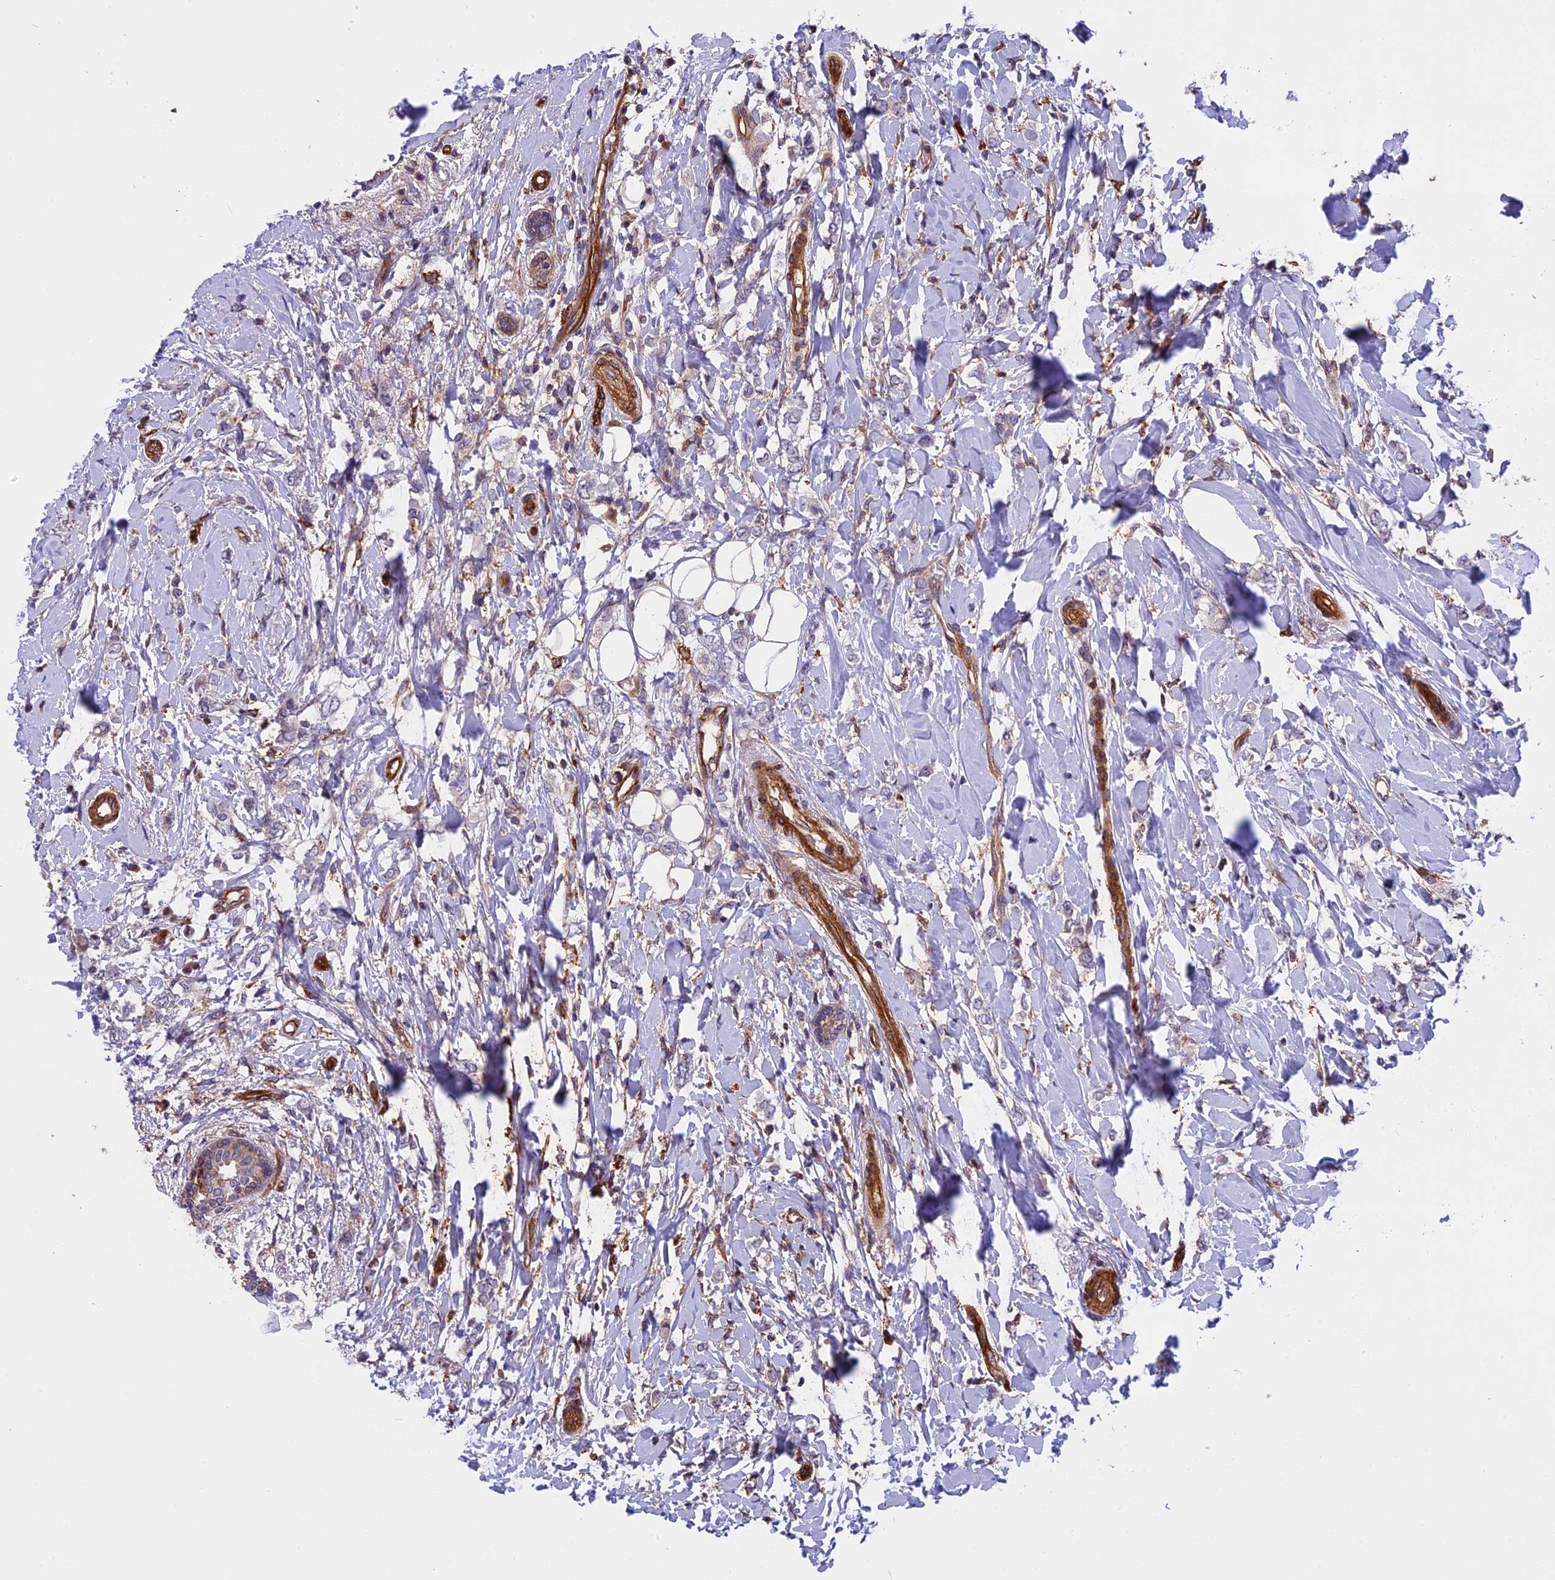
{"staining": {"intensity": "weak", "quantity": "<25%", "location": "cytoplasmic/membranous"}, "tissue": "breast cancer", "cell_type": "Tumor cells", "image_type": "cancer", "snomed": [{"axis": "morphology", "description": "Normal tissue, NOS"}, {"axis": "morphology", "description": "Lobular carcinoma"}, {"axis": "topography", "description": "Breast"}], "caption": "Breast cancer stained for a protein using immunohistochemistry demonstrates no staining tumor cells.", "gene": "EHBP1L1", "patient": {"sex": "female", "age": 47}}